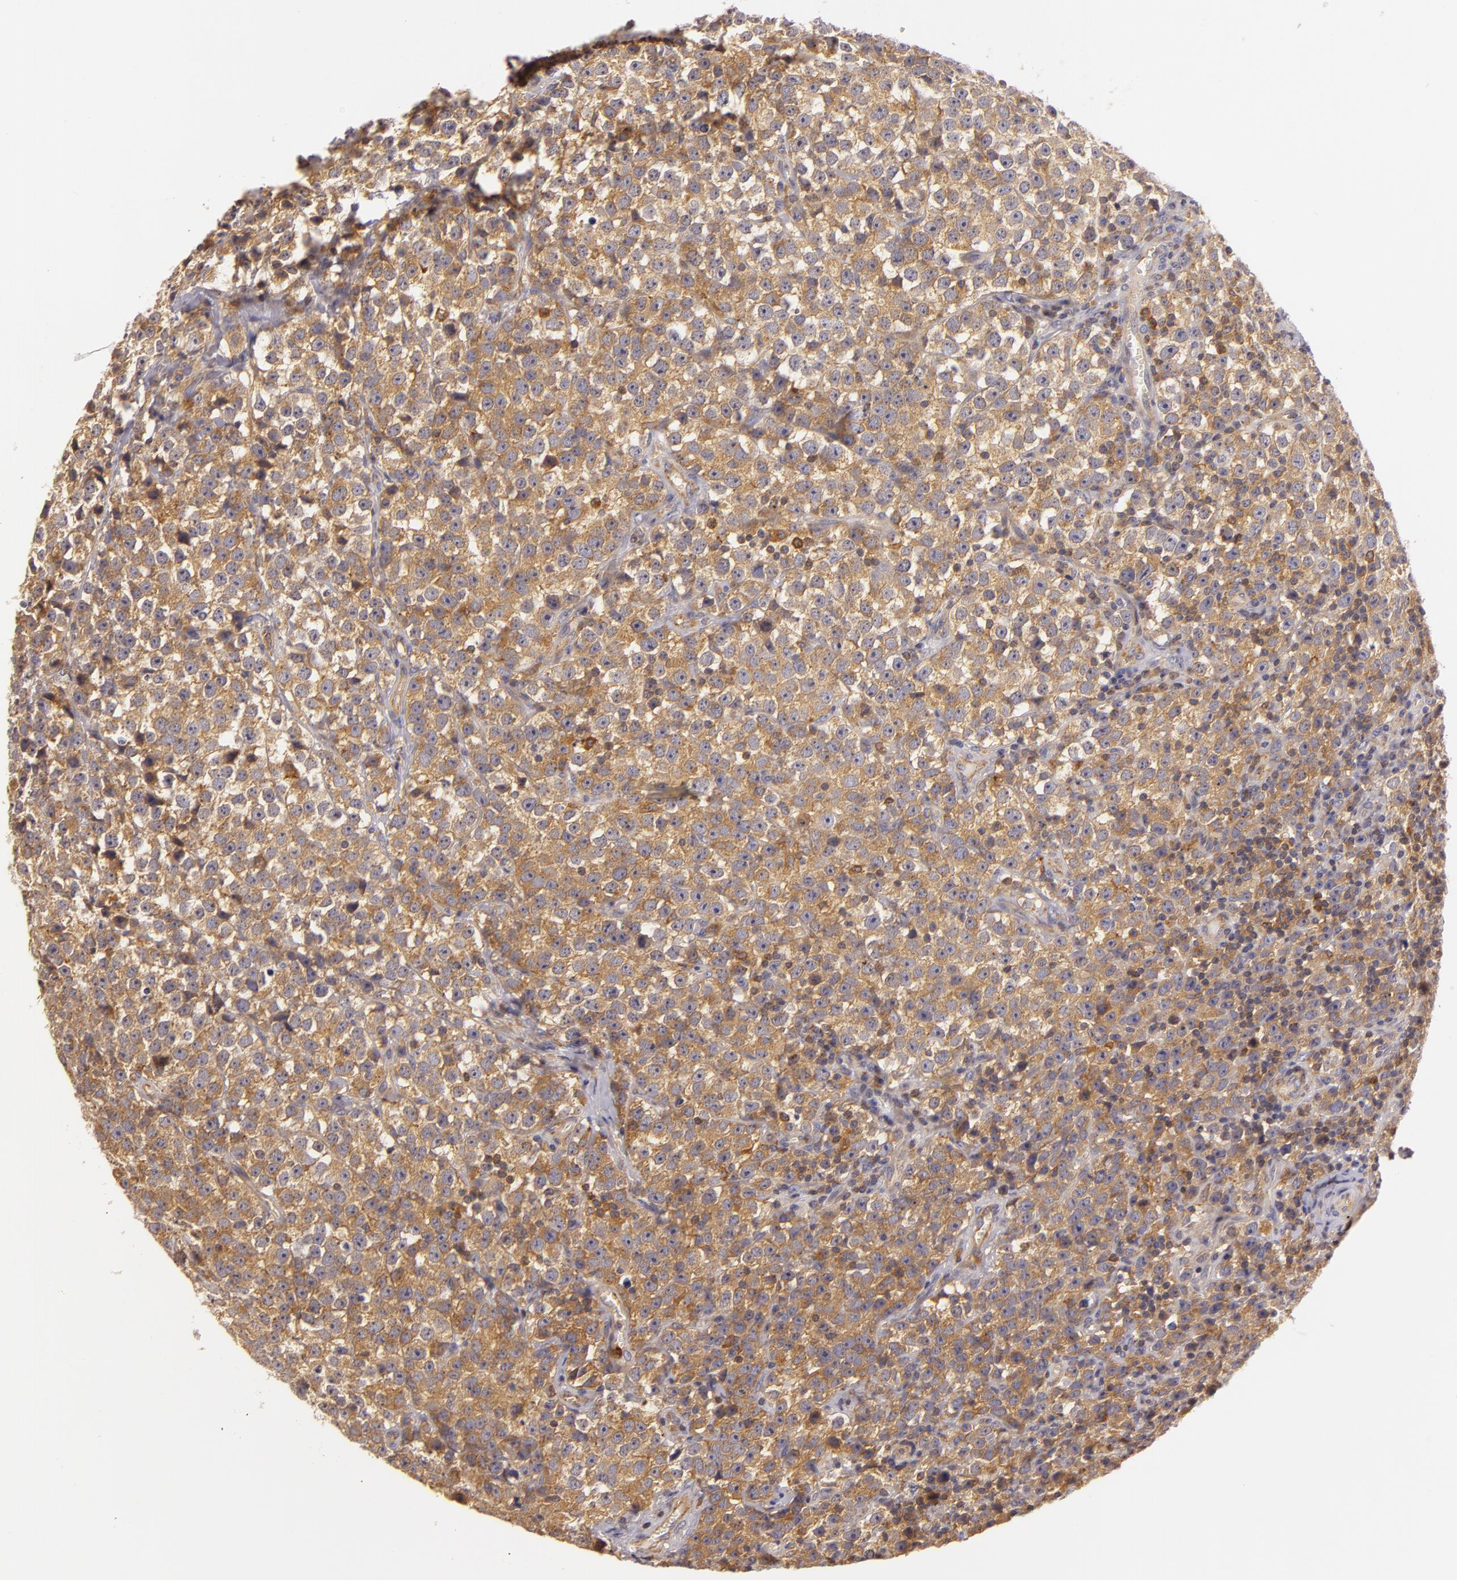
{"staining": {"intensity": "moderate", "quantity": ">75%", "location": "cytoplasmic/membranous"}, "tissue": "testis cancer", "cell_type": "Tumor cells", "image_type": "cancer", "snomed": [{"axis": "morphology", "description": "Seminoma, NOS"}, {"axis": "topography", "description": "Testis"}], "caption": "This photomicrograph reveals testis seminoma stained with IHC to label a protein in brown. The cytoplasmic/membranous of tumor cells show moderate positivity for the protein. Nuclei are counter-stained blue.", "gene": "TOM1", "patient": {"sex": "male", "age": 25}}